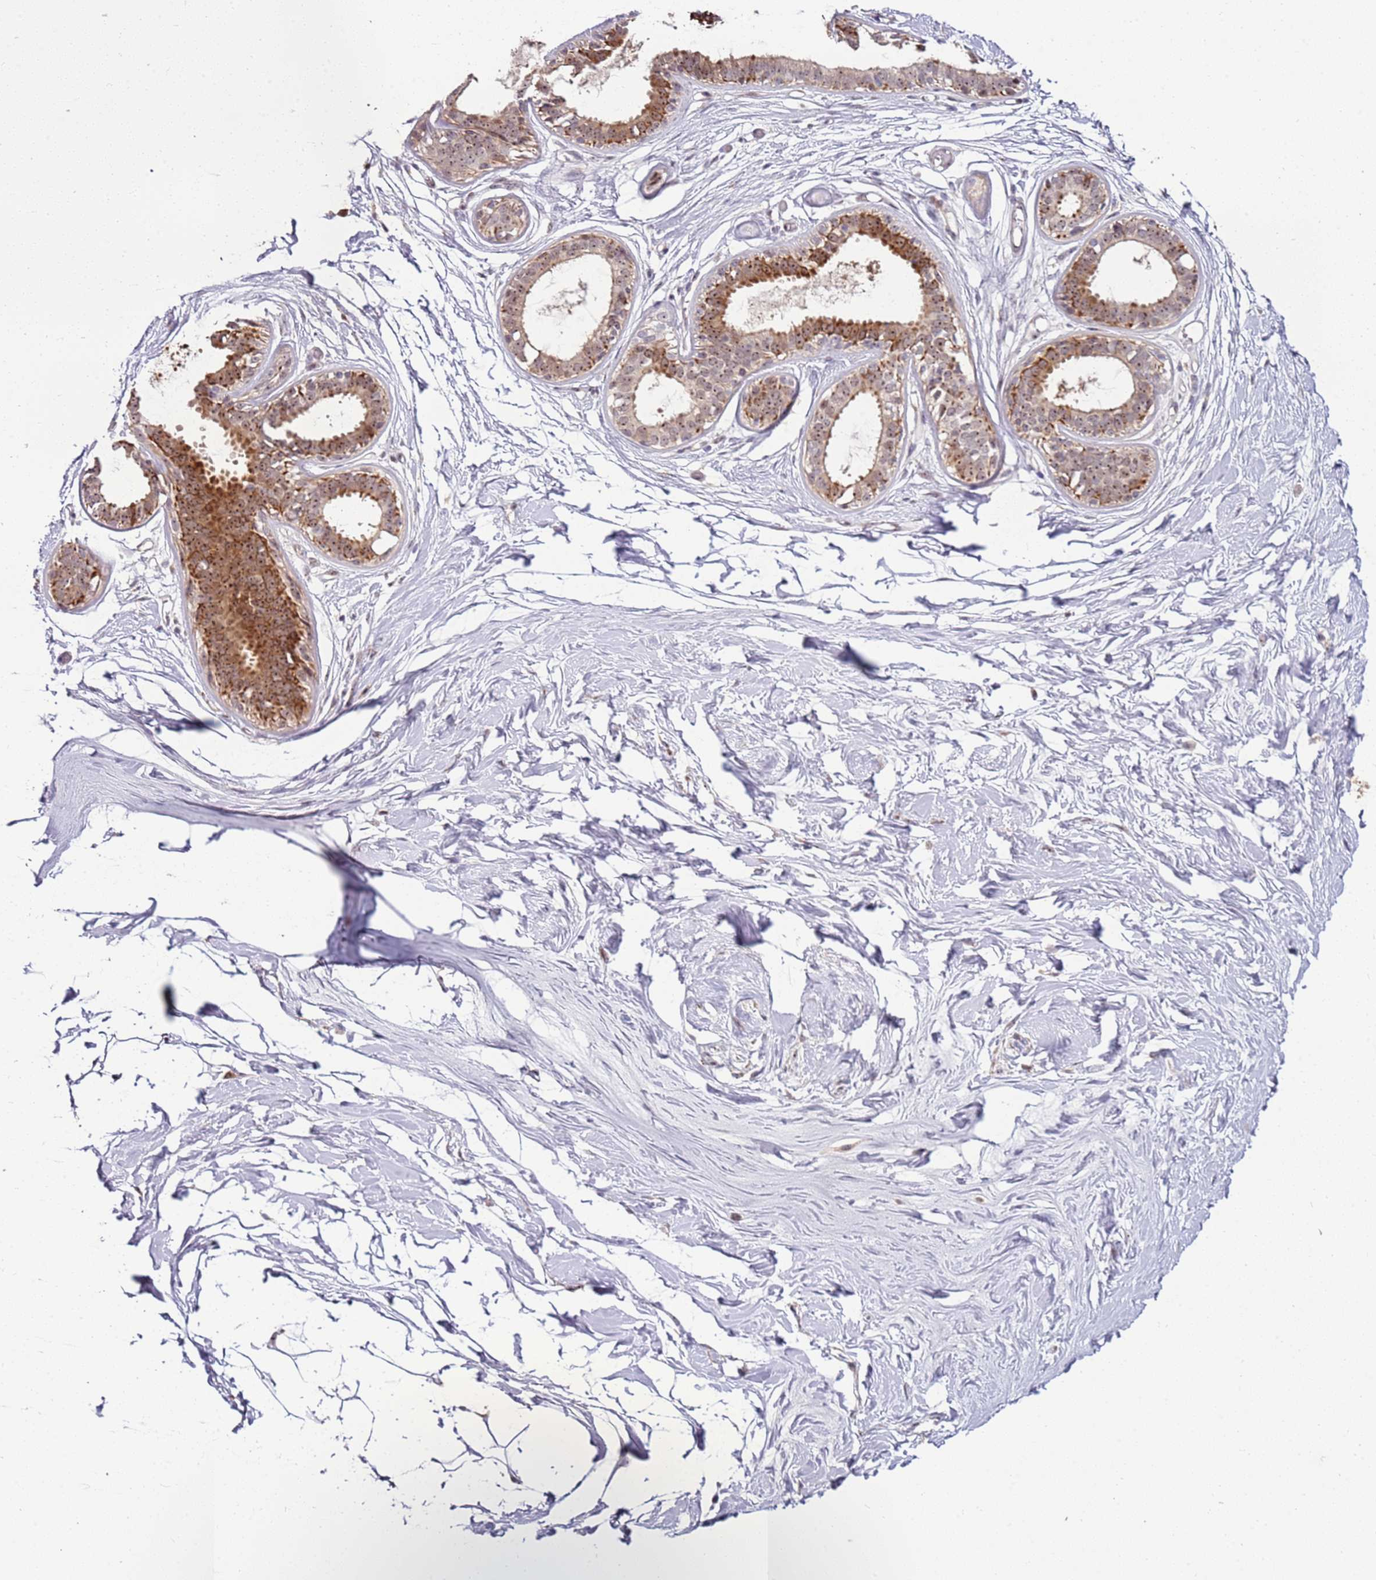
{"staining": {"intensity": "negative", "quantity": "none", "location": "none"}, "tissue": "breast", "cell_type": "Adipocytes", "image_type": "normal", "snomed": [{"axis": "morphology", "description": "Normal tissue, NOS"}, {"axis": "topography", "description": "Breast"}], "caption": "Immunohistochemistry image of benign breast stained for a protein (brown), which shows no staining in adipocytes.", "gene": "UCMA", "patient": {"sex": "female", "age": 45}}